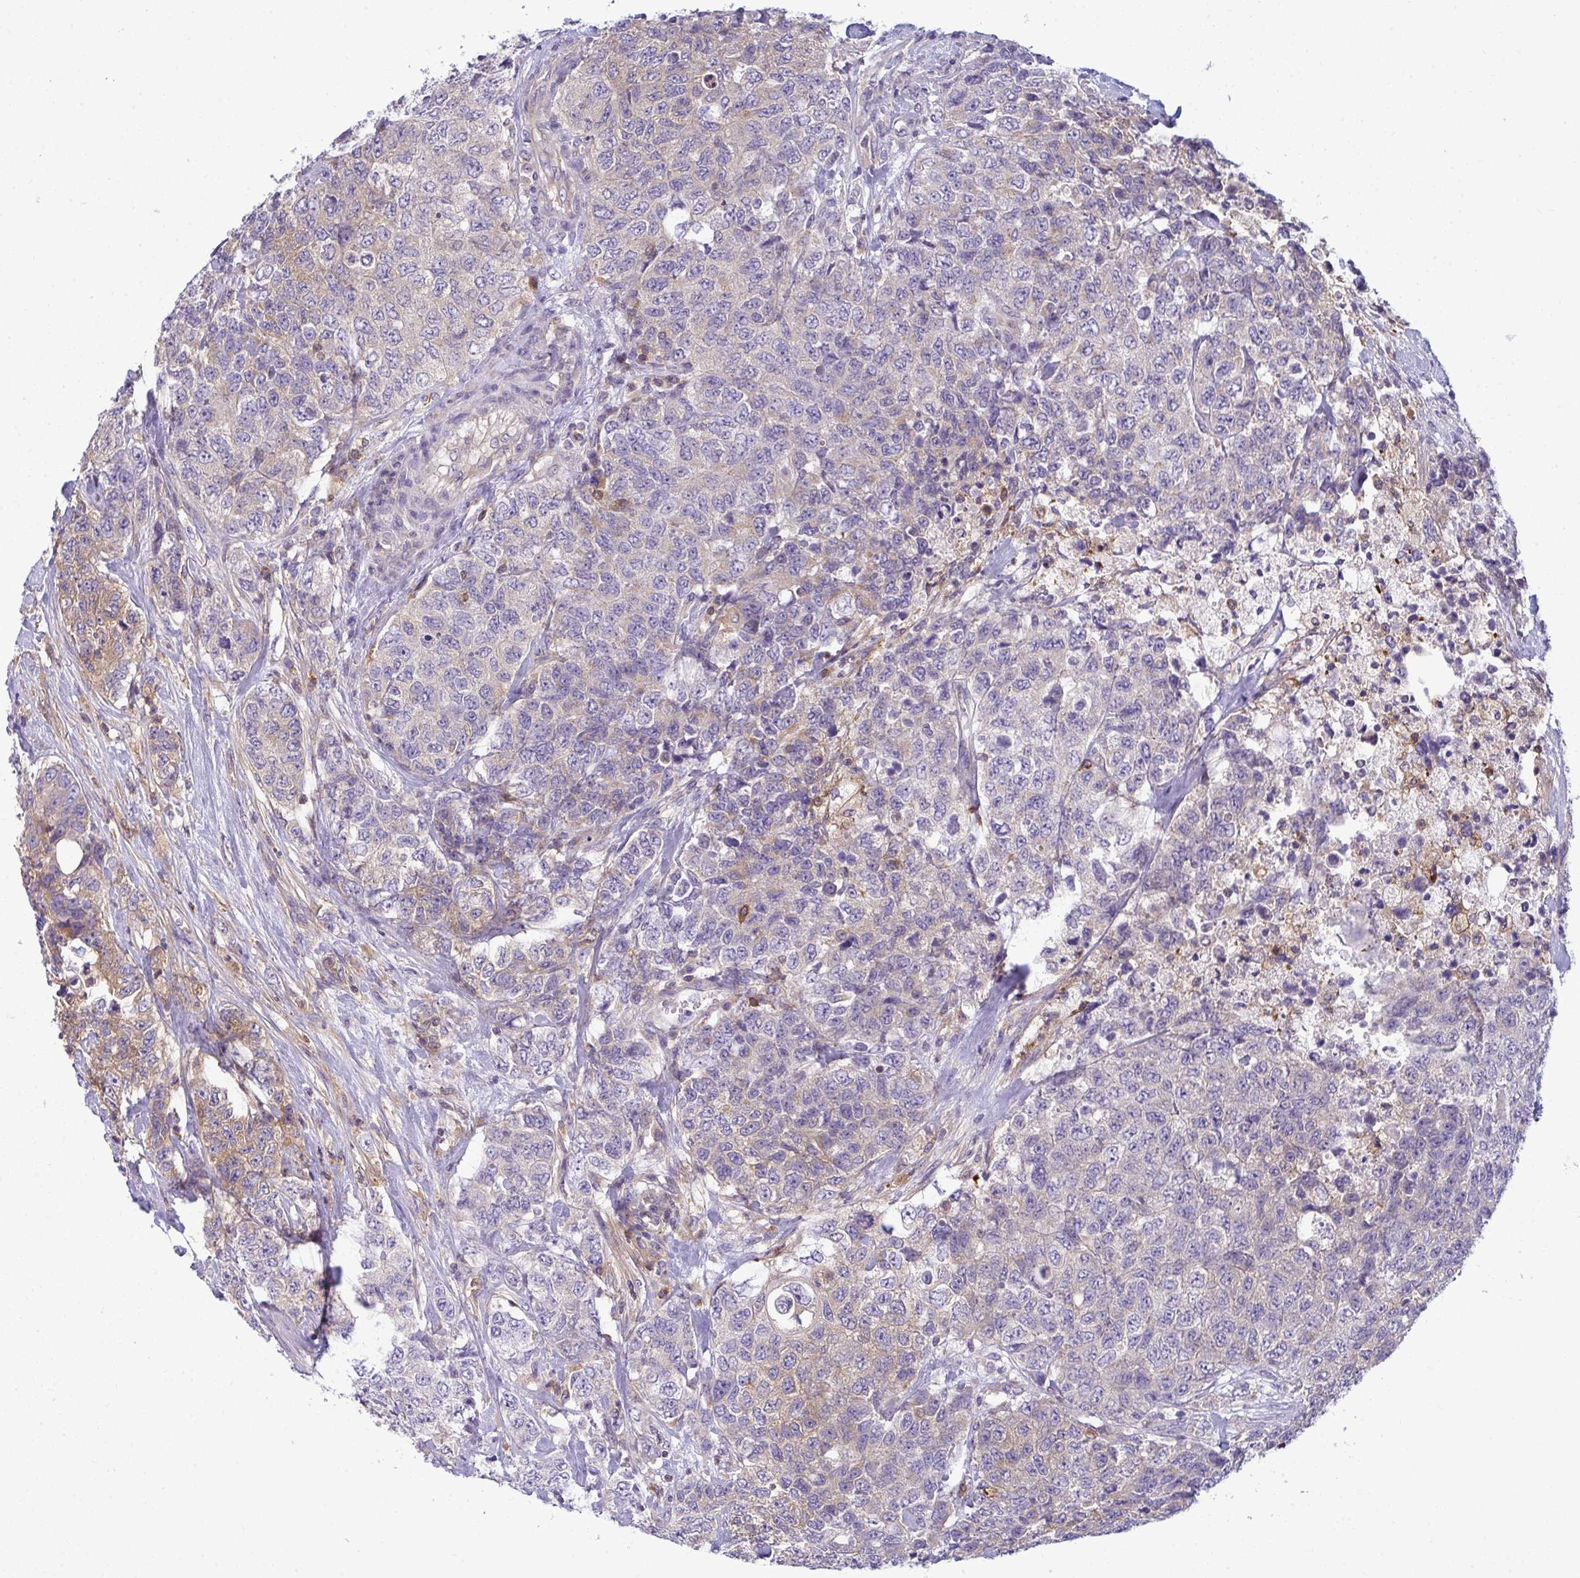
{"staining": {"intensity": "moderate", "quantity": "<25%", "location": "cytoplasmic/membranous"}, "tissue": "urothelial cancer", "cell_type": "Tumor cells", "image_type": "cancer", "snomed": [{"axis": "morphology", "description": "Urothelial carcinoma, High grade"}, {"axis": "topography", "description": "Urinary bladder"}], "caption": "The immunohistochemical stain highlights moderate cytoplasmic/membranous staining in tumor cells of urothelial cancer tissue.", "gene": "SLC30A6", "patient": {"sex": "female", "age": 78}}